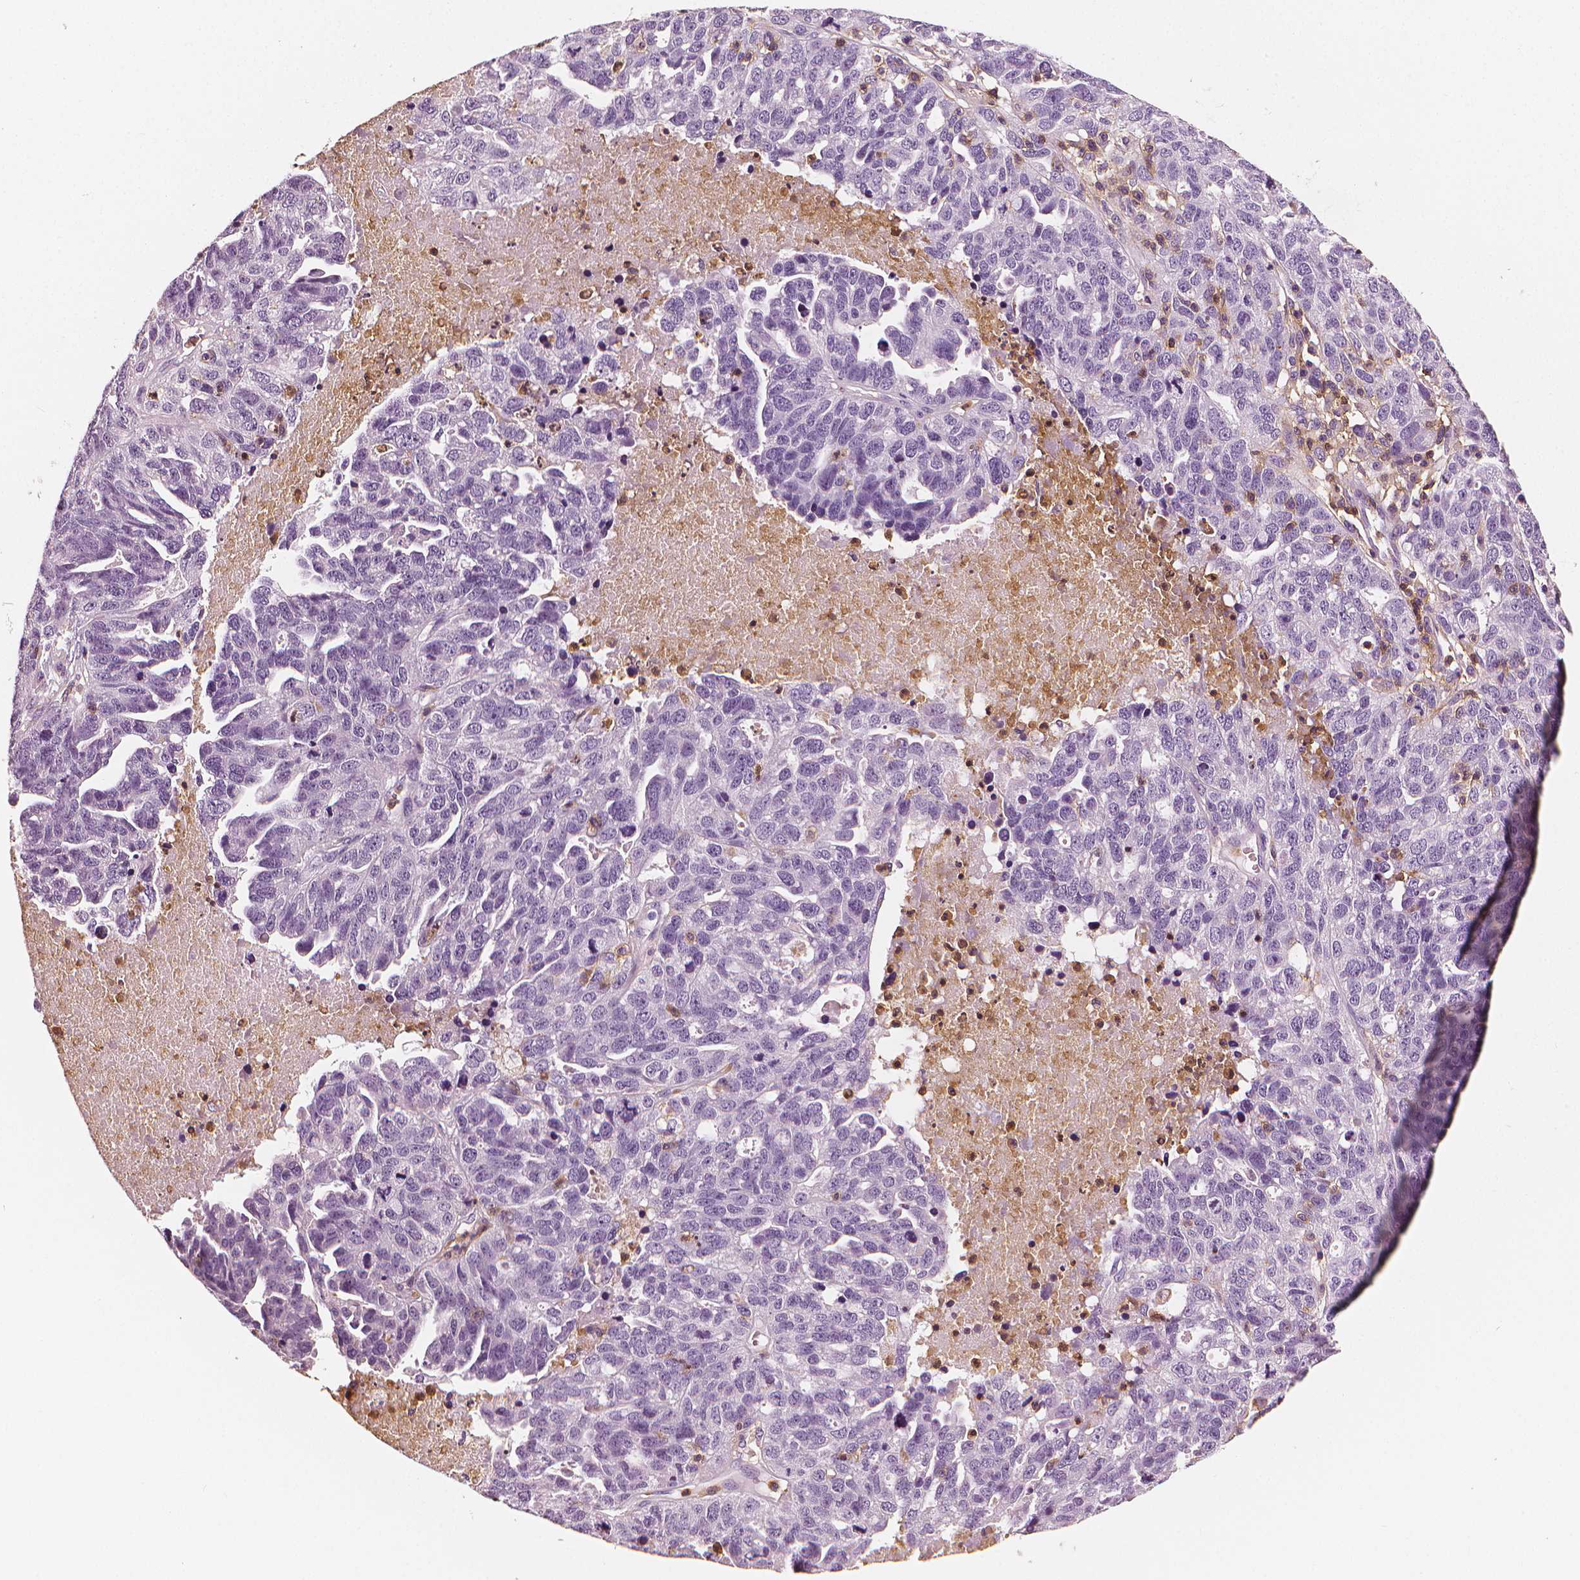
{"staining": {"intensity": "negative", "quantity": "none", "location": "none"}, "tissue": "ovarian cancer", "cell_type": "Tumor cells", "image_type": "cancer", "snomed": [{"axis": "morphology", "description": "Cystadenocarcinoma, serous, NOS"}, {"axis": "topography", "description": "Ovary"}], "caption": "Tumor cells show no significant expression in ovarian cancer (serous cystadenocarcinoma).", "gene": "PTPRC", "patient": {"sex": "female", "age": 71}}